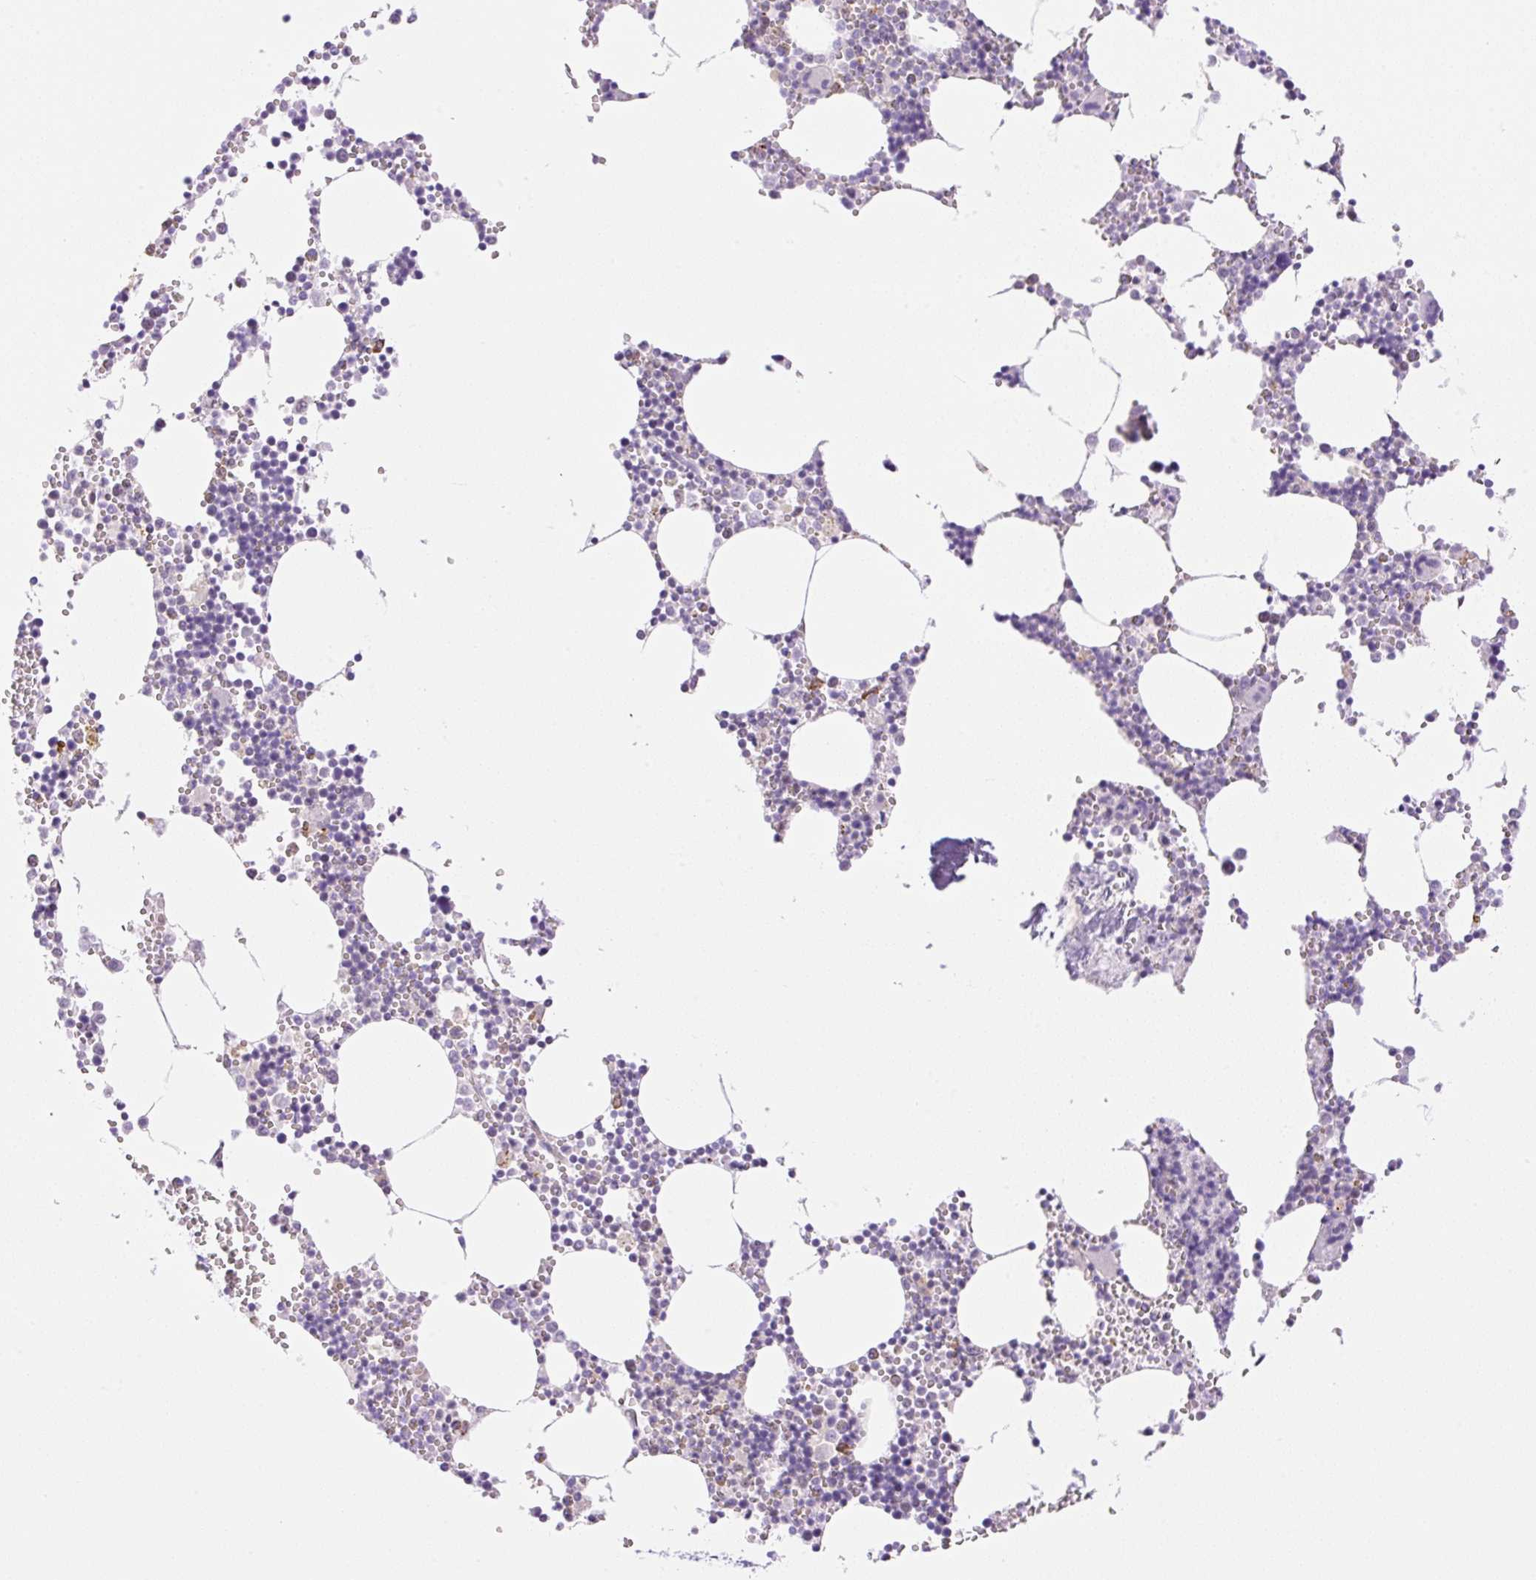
{"staining": {"intensity": "negative", "quantity": "none", "location": "none"}, "tissue": "bone marrow", "cell_type": "Hematopoietic cells", "image_type": "normal", "snomed": [{"axis": "morphology", "description": "Normal tissue, NOS"}, {"axis": "topography", "description": "Bone marrow"}], "caption": "A high-resolution histopathology image shows immunohistochemistry staining of benign bone marrow, which shows no significant positivity in hematopoietic cells.", "gene": "PALM3", "patient": {"sex": "male", "age": 54}}